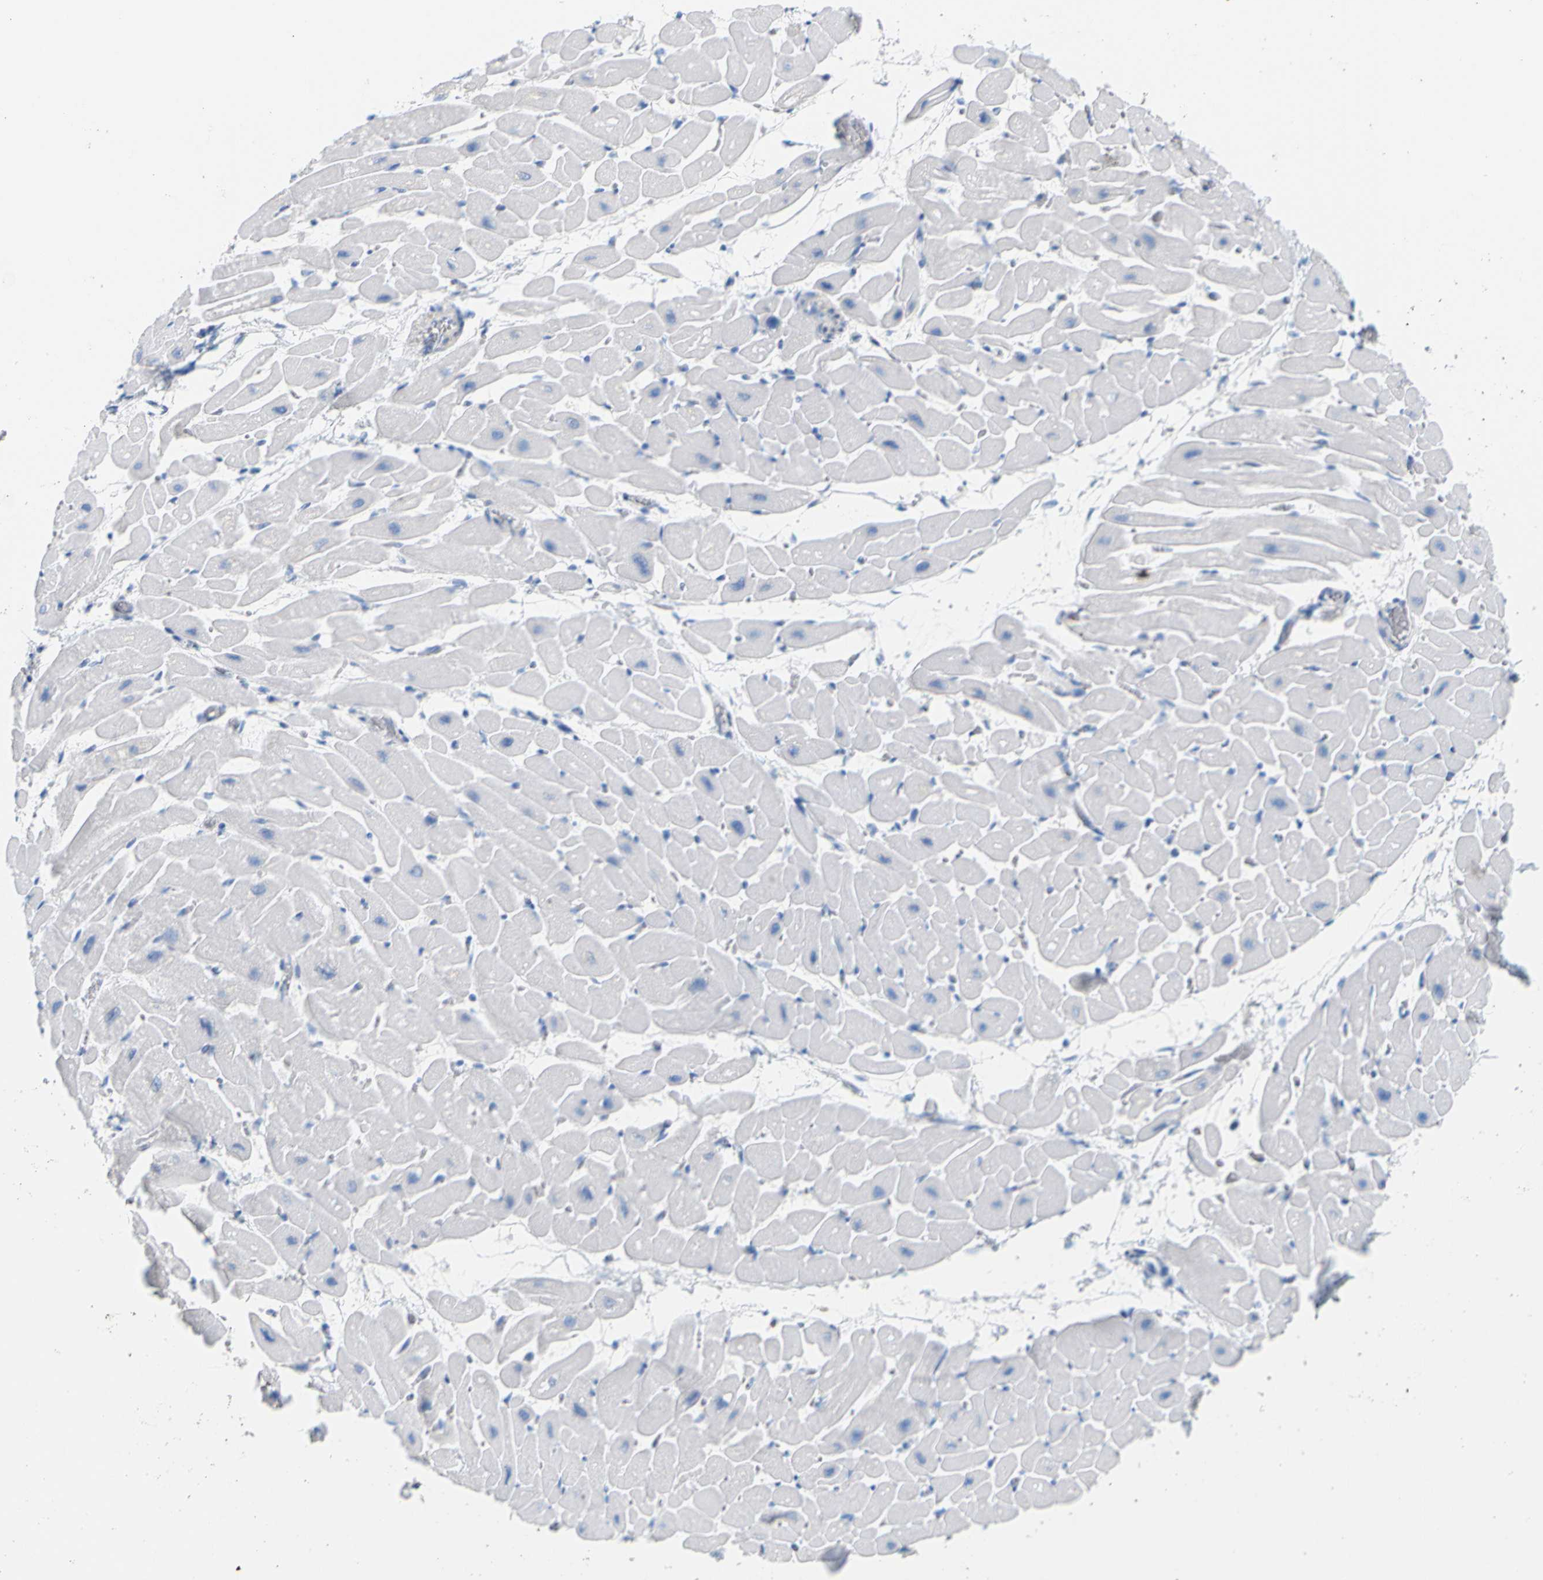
{"staining": {"intensity": "negative", "quantity": "none", "location": "none"}, "tissue": "heart muscle", "cell_type": "Cardiomyocytes", "image_type": "normal", "snomed": [{"axis": "morphology", "description": "Normal tissue, NOS"}, {"axis": "topography", "description": "Heart"}], "caption": "This is an immunohistochemistry (IHC) histopathology image of normal human heart muscle. There is no staining in cardiomyocytes.", "gene": "OPN1SW", "patient": {"sex": "male", "age": 45}}